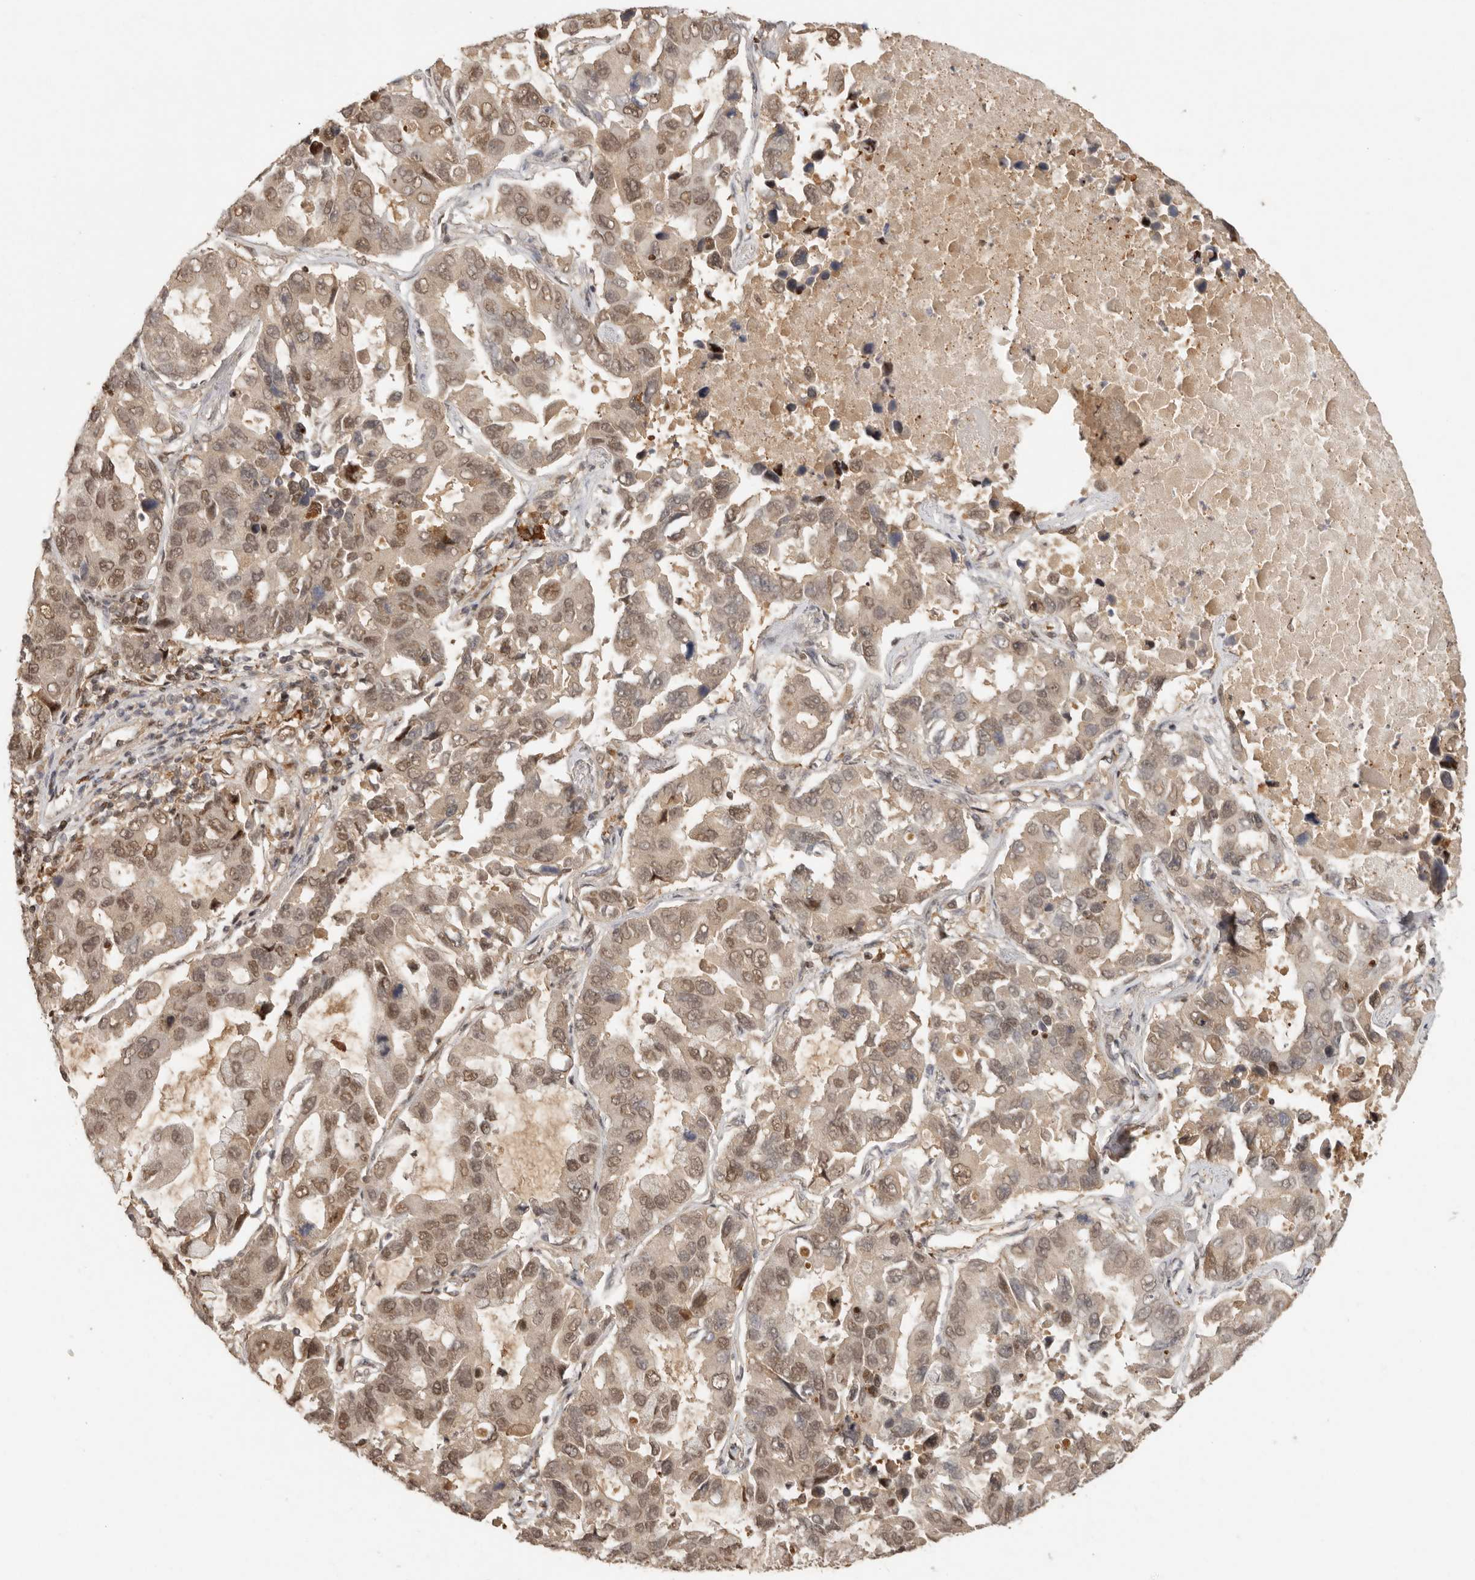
{"staining": {"intensity": "moderate", "quantity": ">75%", "location": "nuclear"}, "tissue": "lung cancer", "cell_type": "Tumor cells", "image_type": "cancer", "snomed": [{"axis": "morphology", "description": "Adenocarcinoma, NOS"}, {"axis": "topography", "description": "Lung"}], "caption": "Lung cancer was stained to show a protein in brown. There is medium levels of moderate nuclear staining in about >75% of tumor cells.", "gene": "PSMA5", "patient": {"sex": "male", "age": 64}}